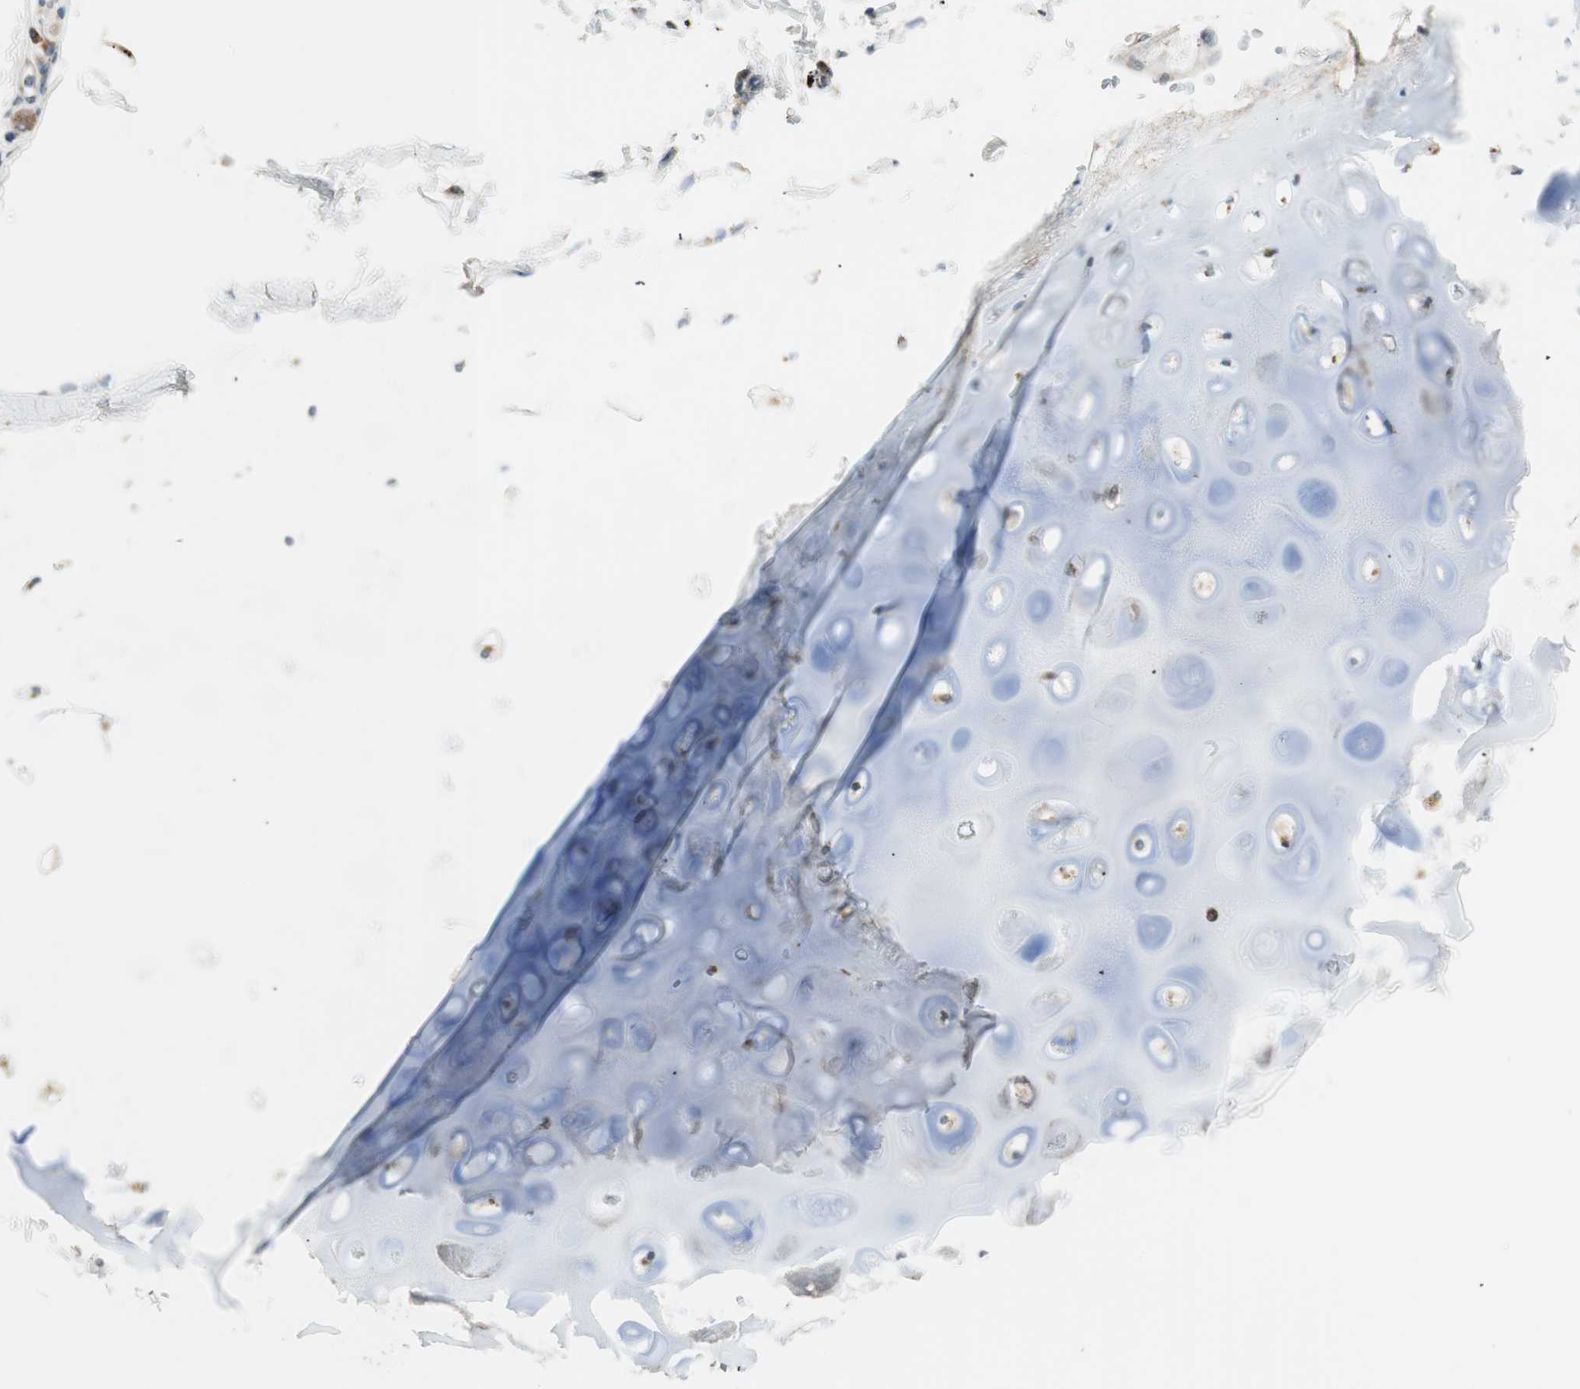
{"staining": {"intensity": "negative", "quantity": "none", "location": "none"}, "tissue": "adipose tissue", "cell_type": "Adipocytes", "image_type": "normal", "snomed": [{"axis": "morphology", "description": "Normal tissue, NOS"}, {"axis": "topography", "description": "Cartilage tissue"}, {"axis": "topography", "description": "Bronchus"}], "caption": "This photomicrograph is of unremarkable adipose tissue stained with IHC to label a protein in brown with the nuclei are counter-stained blue. There is no staining in adipocytes.", "gene": "SEC16A", "patient": {"sex": "female", "age": 73}}